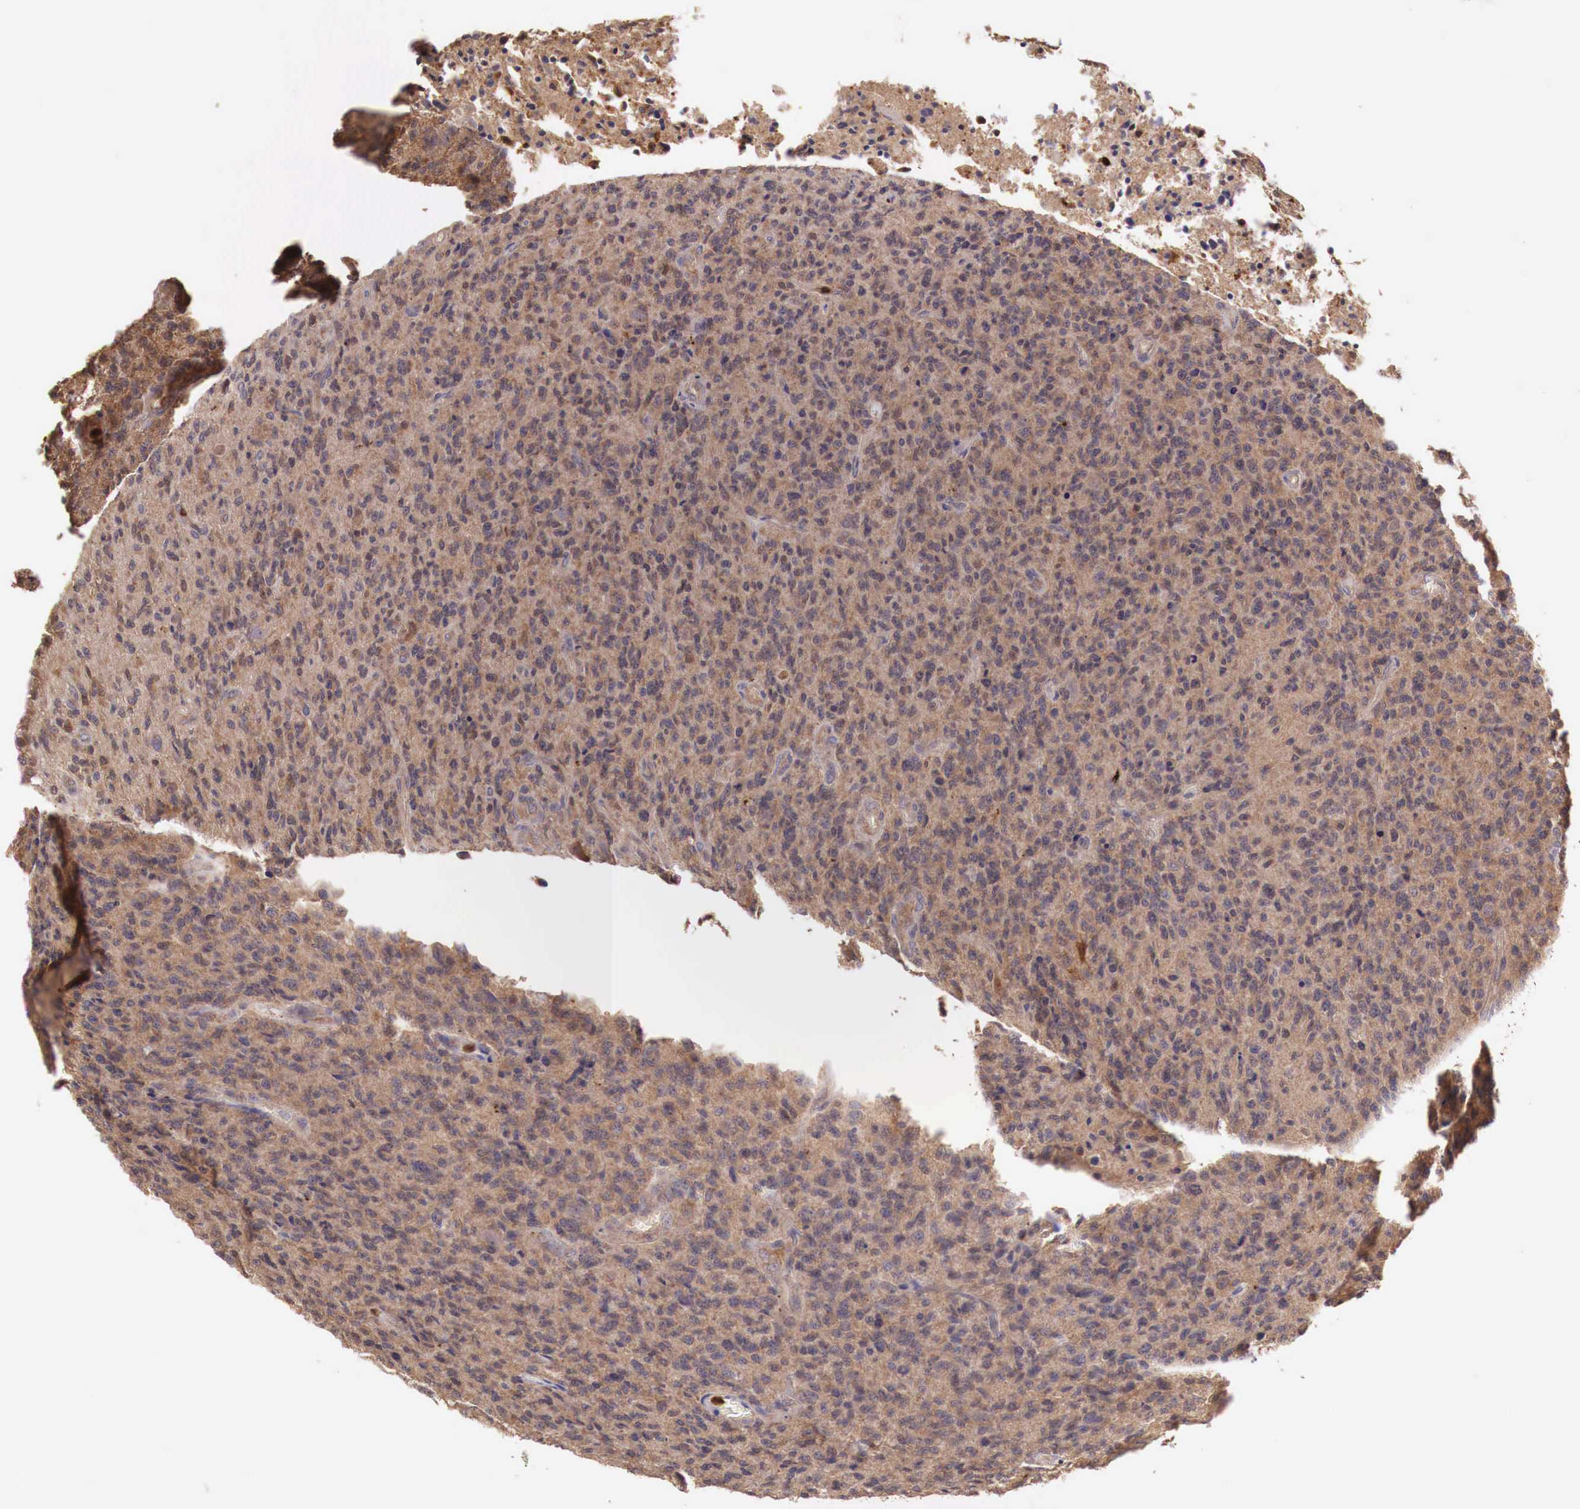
{"staining": {"intensity": "negative", "quantity": "none", "location": "none"}, "tissue": "glioma", "cell_type": "Tumor cells", "image_type": "cancer", "snomed": [{"axis": "morphology", "description": "Glioma, malignant, High grade"}, {"axis": "topography", "description": "Brain"}], "caption": "Immunohistochemical staining of glioma exhibits no significant expression in tumor cells. (Stains: DAB (3,3'-diaminobenzidine) IHC with hematoxylin counter stain, Microscopy: brightfield microscopy at high magnification).", "gene": "GAB2", "patient": {"sex": "male", "age": 36}}